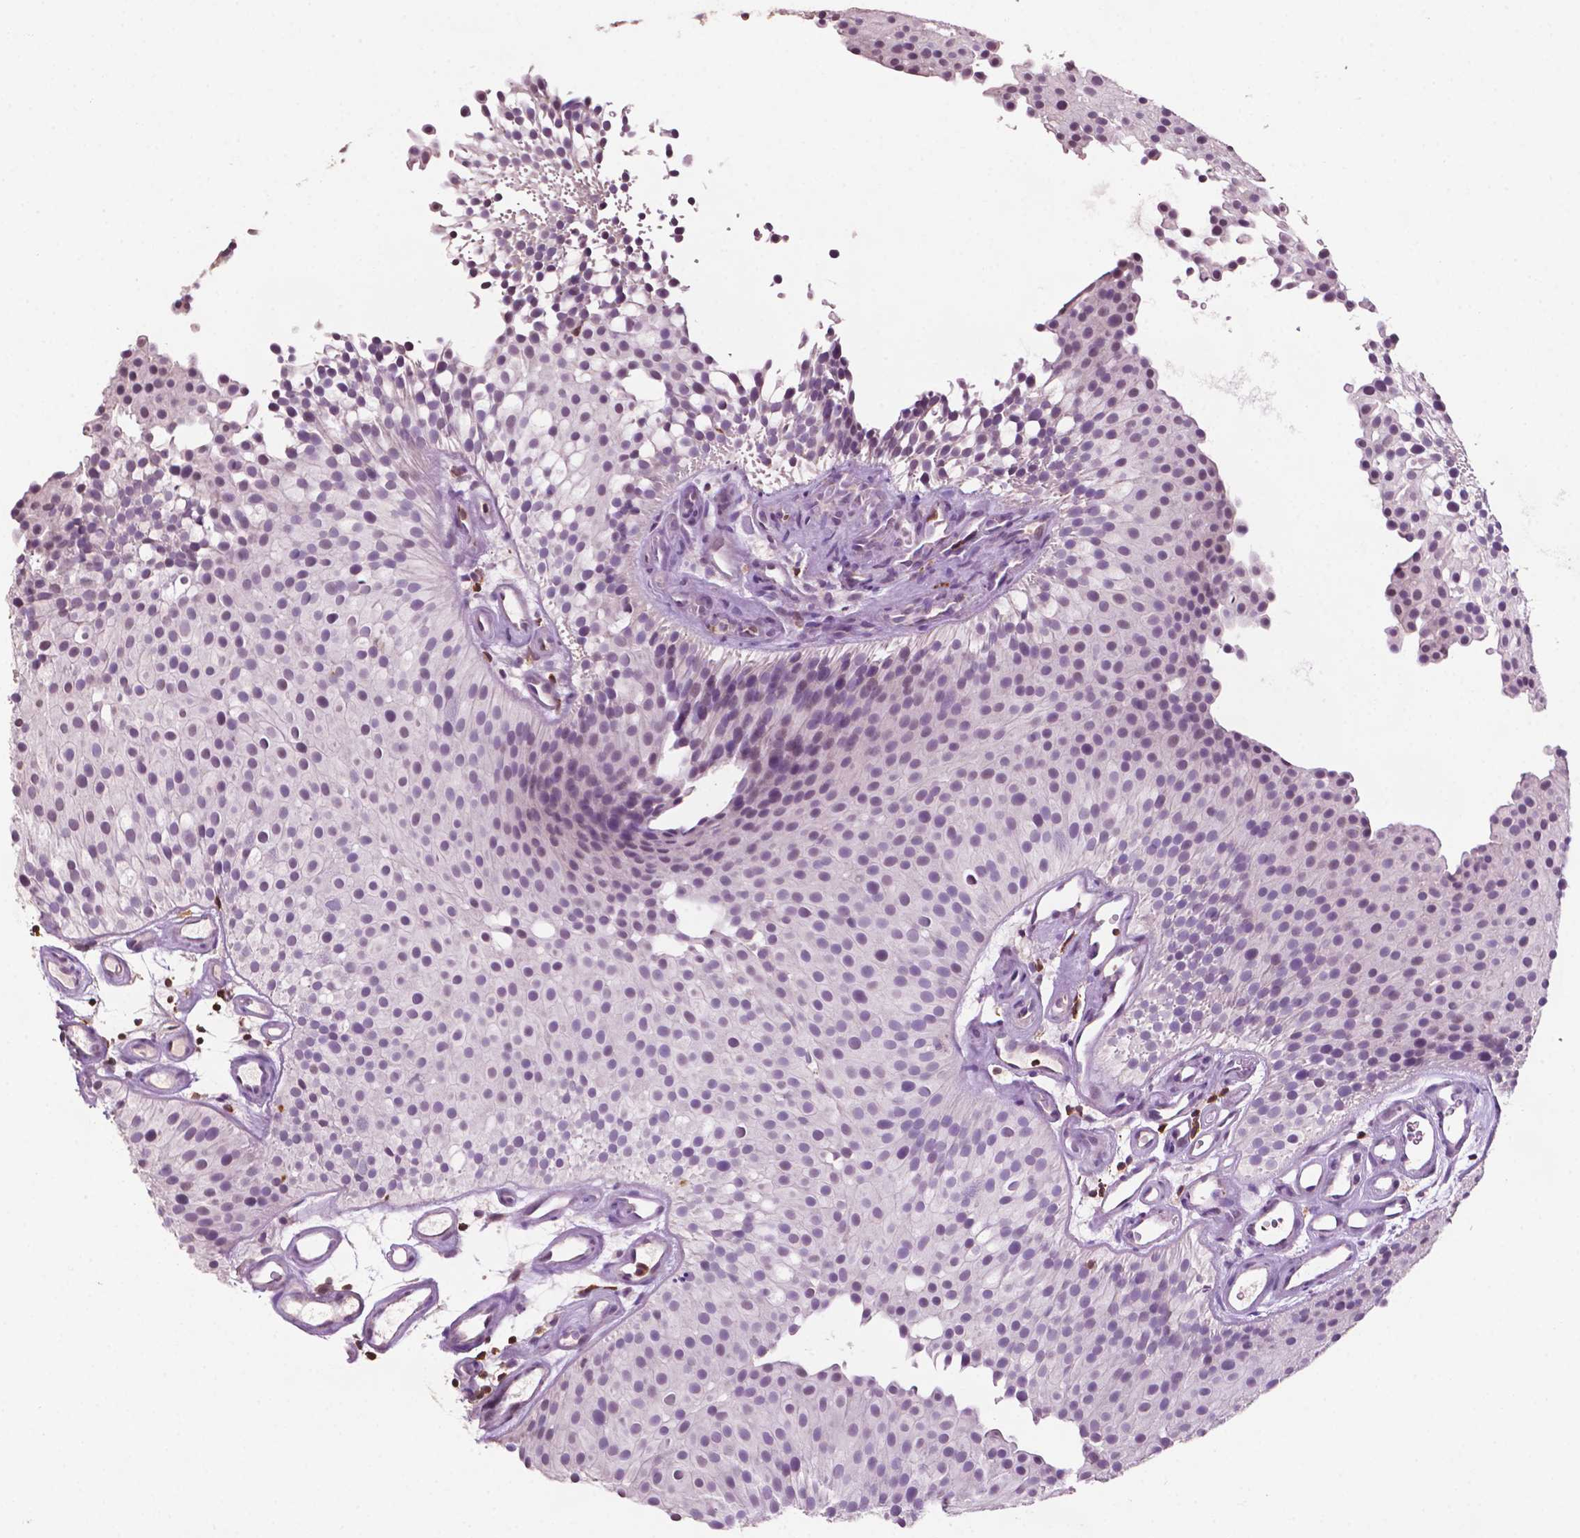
{"staining": {"intensity": "negative", "quantity": "none", "location": "none"}, "tissue": "urothelial cancer", "cell_type": "Tumor cells", "image_type": "cancer", "snomed": [{"axis": "morphology", "description": "Urothelial carcinoma, Low grade"}, {"axis": "topography", "description": "Urinary bladder"}], "caption": "Immunohistochemistry (IHC) of human urothelial cancer reveals no positivity in tumor cells.", "gene": "TBC1D10C", "patient": {"sex": "female", "age": 87}}